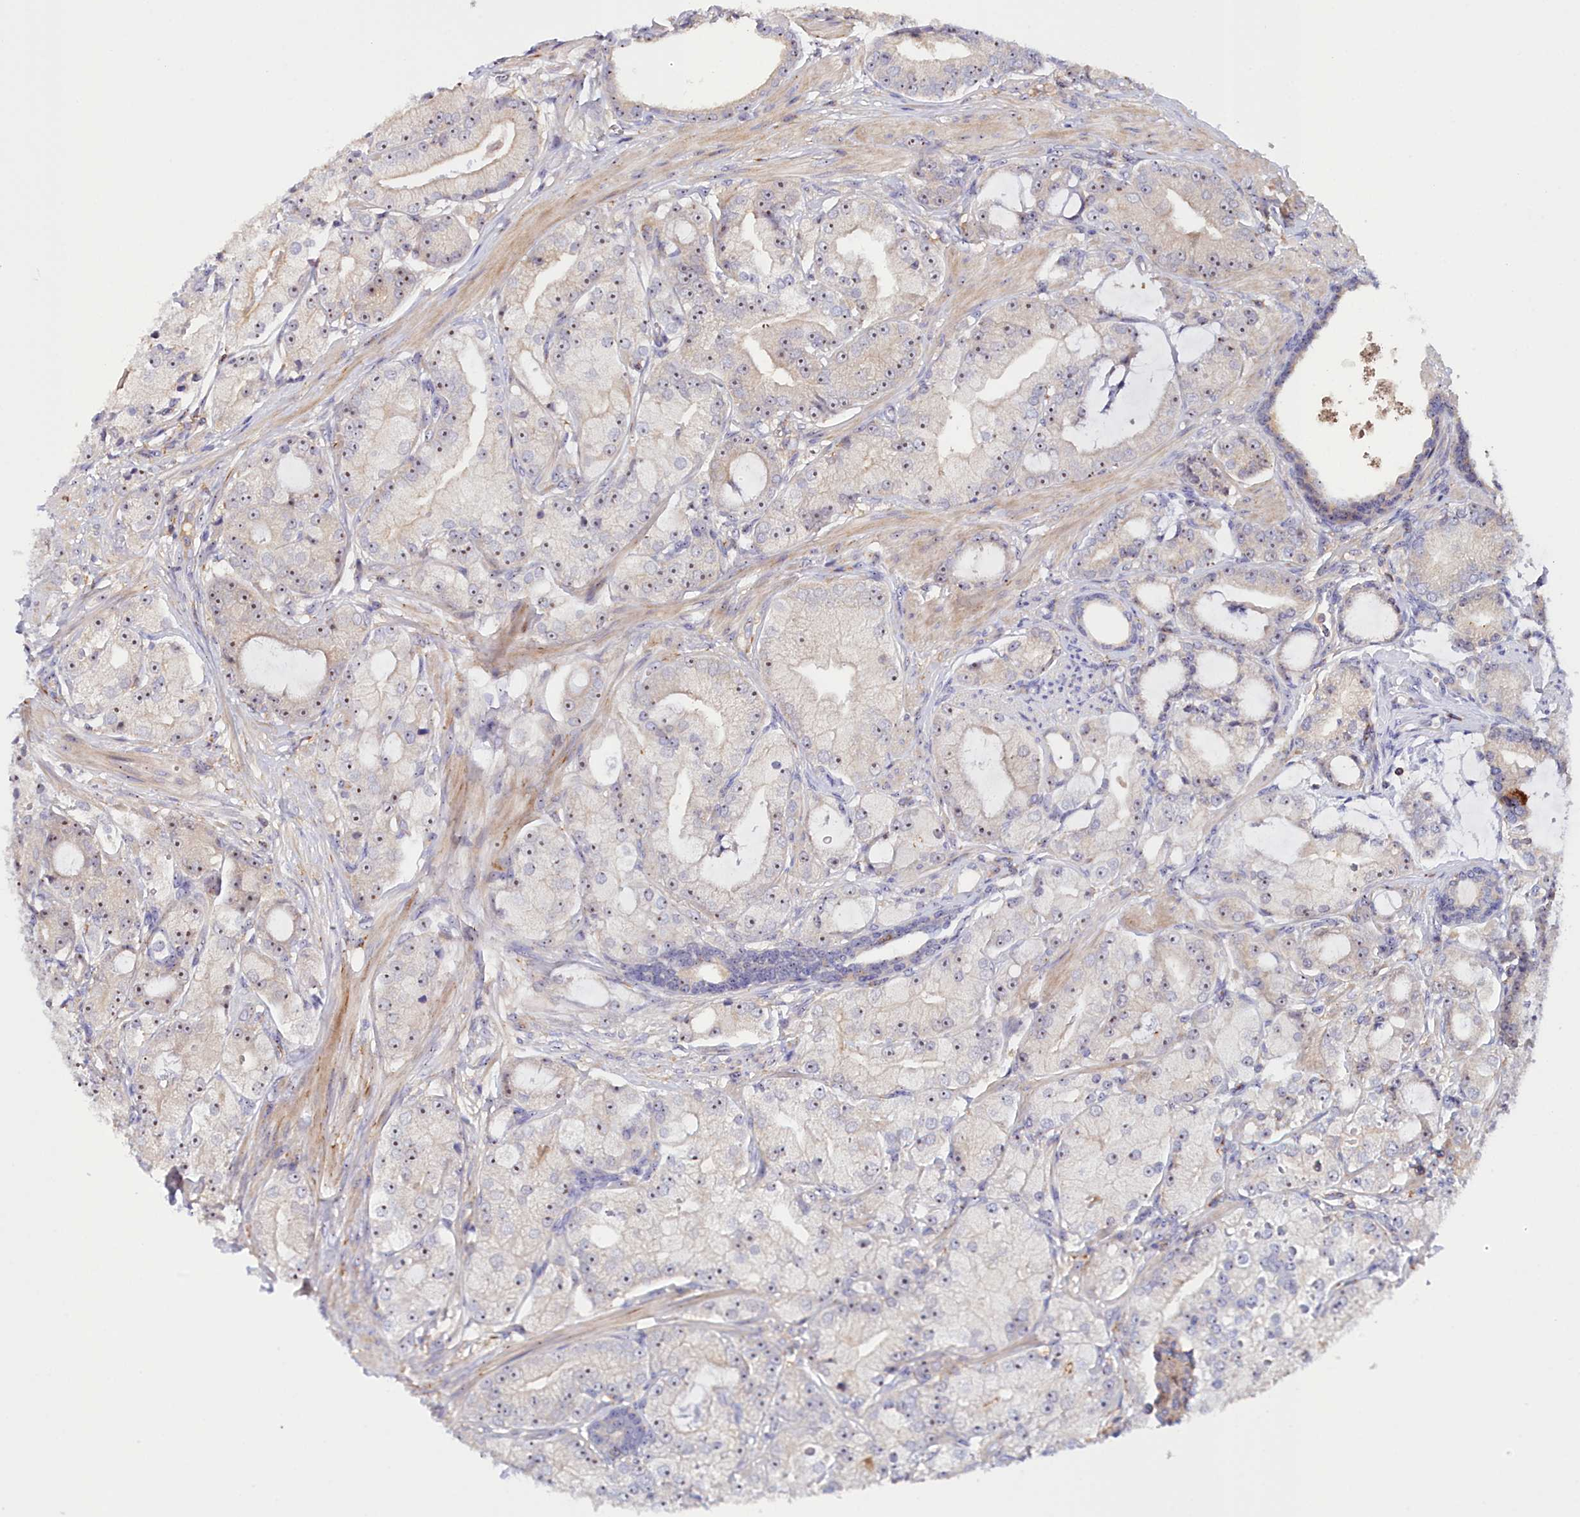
{"staining": {"intensity": "moderate", "quantity": "25%-75%", "location": "nuclear"}, "tissue": "prostate cancer", "cell_type": "Tumor cells", "image_type": "cancer", "snomed": [{"axis": "morphology", "description": "Adenocarcinoma, High grade"}, {"axis": "topography", "description": "Prostate"}], "caption": "Approximately 25%-75% of tumor cells in prostate cancer (adenocarcinoma (high-grade)) show moderate nuclear protein expression as visualized by brown immunohistochemical staining.", "gene": "NEURL4", "patient": {"sex": "male", "age": 71}}